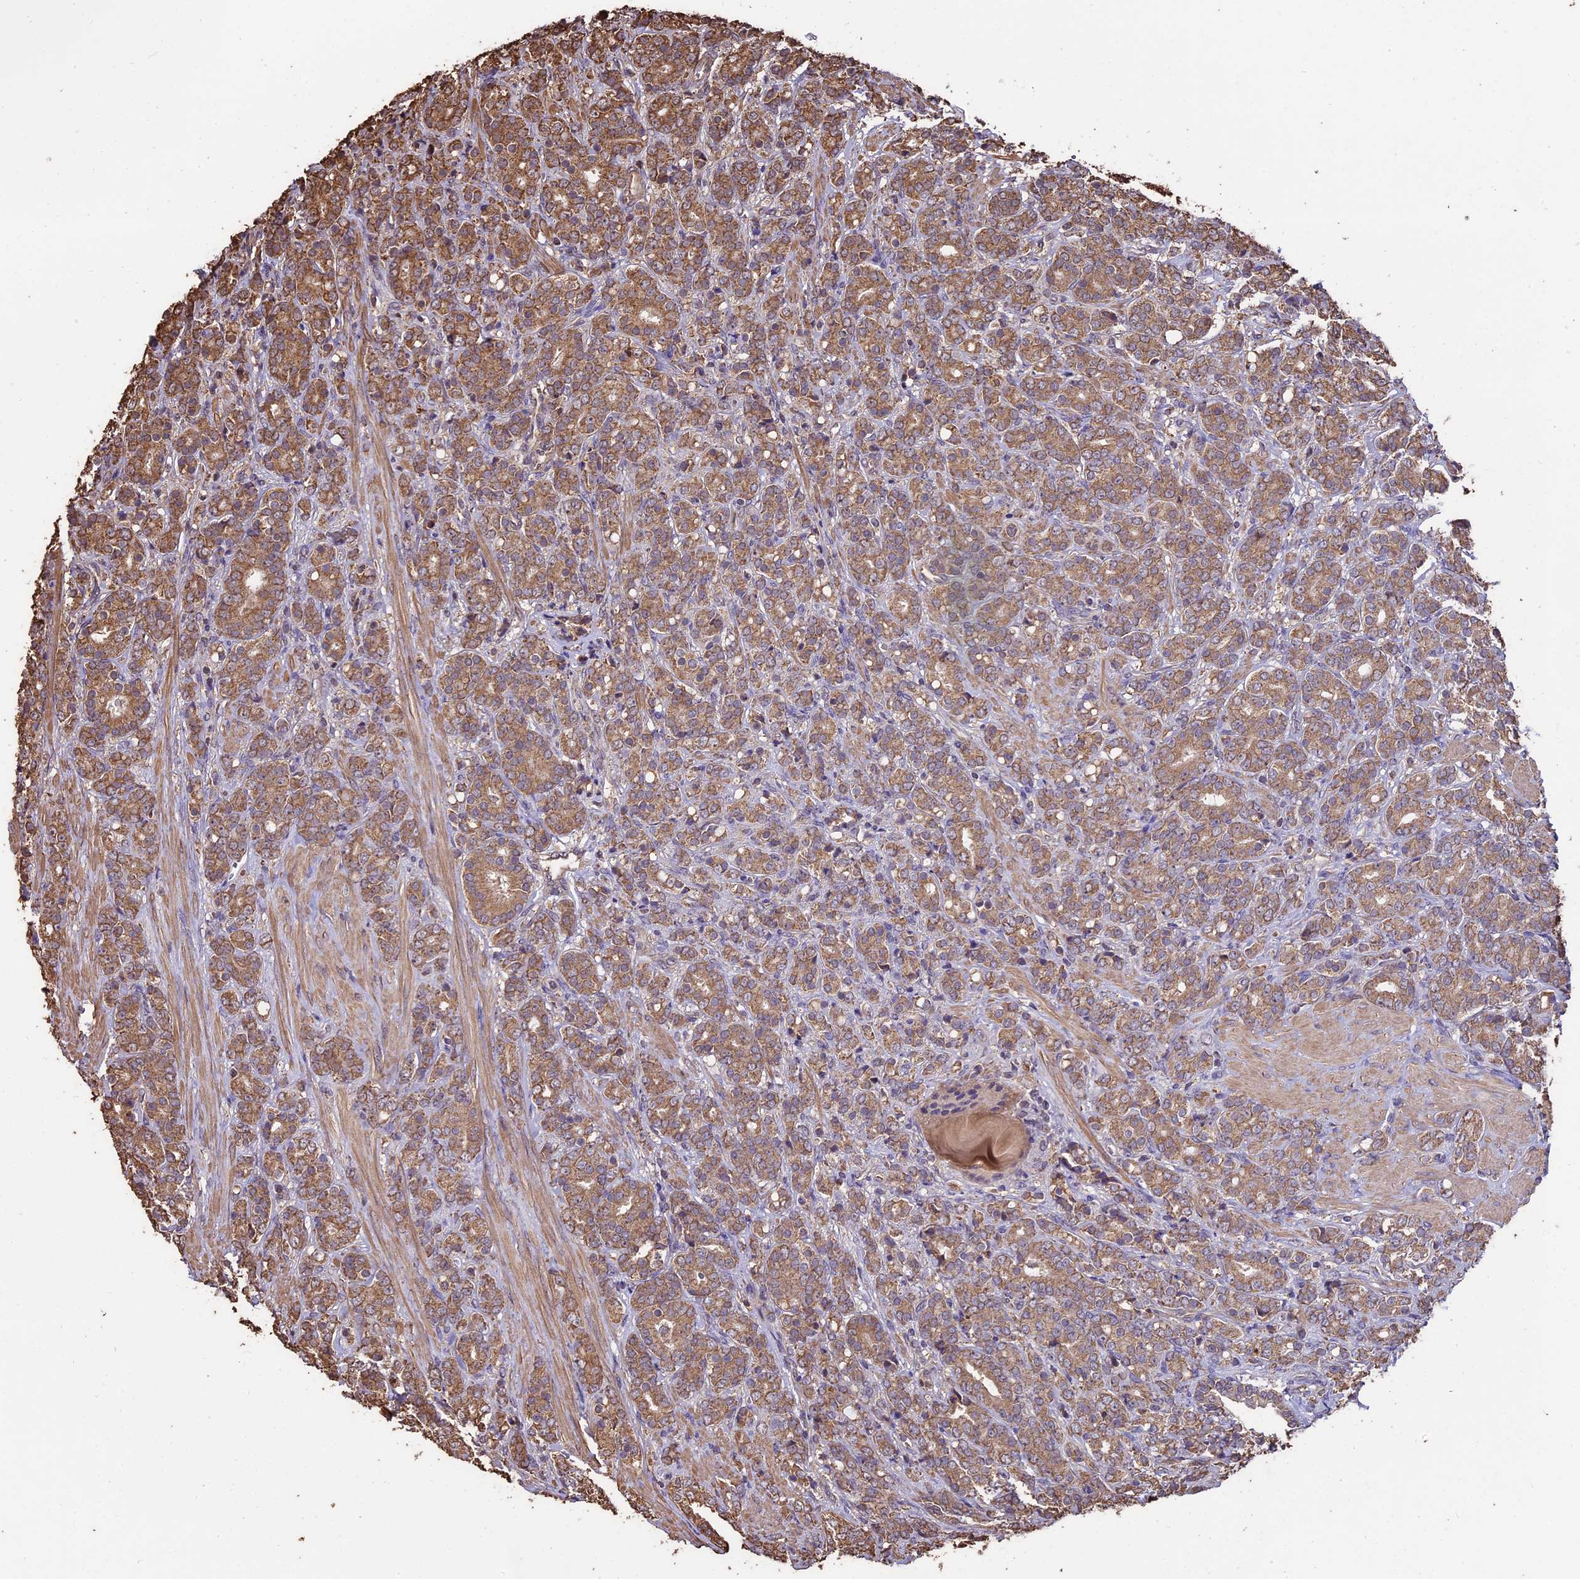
{"staining": {"intensity": "moderate", "quantity": ">75%", "location": "cytoplasmic/membranous"}, "tissue": "prostate cancer", "cell_type": "Tumor cells", "image_type": "cancer", "snomed": [{"axis": "morphology", "description": "Adenocarcinoma, High grade"}, {"axis": "topography", "description": "Prostate"}], "caption": "The image reveals a brown stain indicating the presence of a protein in the cytoplasmic/membranous of tumor cells in prostate adenocarcinoma (high-grade). (Stains: DAB in brown, nuclei in blue, Microscopy: brightfield microscopy at high magnification).", "gene": "PGPEP1L", "patient": {"sex": "male", "age": 62}}